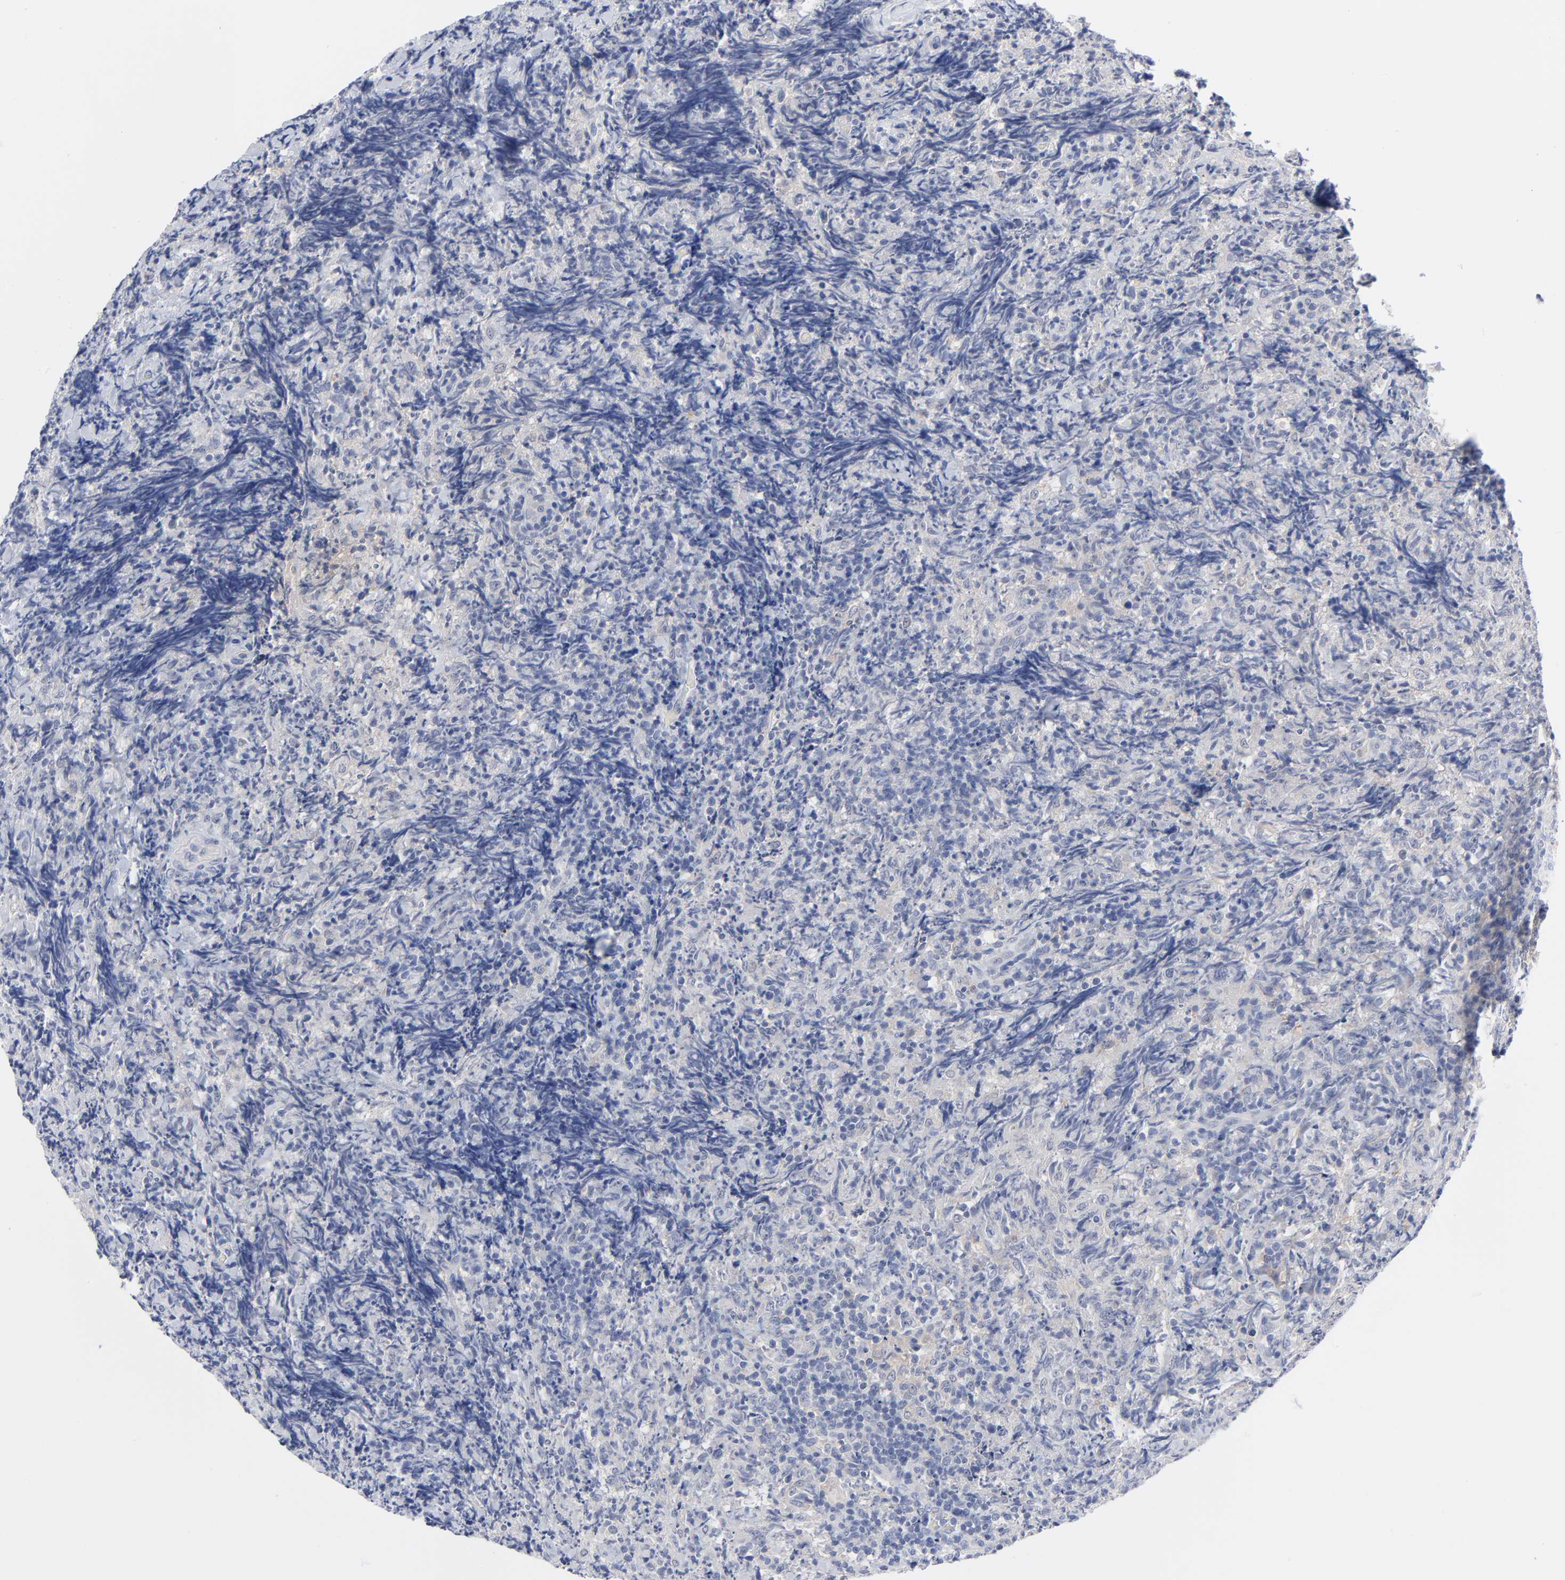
{"staining": {"intensity": "weak", "quantity": "25%-75%", "location": "cytoplasmic/membranous"}, "tissue": "lymphoma", "cell_type": "Tumor cells", "image_type": "cancer", "snomed": [{"axis": "morphology", "description": "Malignant lymphoma, non-Hodgkin's type, High grade"}, {"axis": "topography", "description": "Tonsil"}], "caption": "The image displays immunohistochemical staining of lymphoma. There is weak cytoplasmic/membranous expression is identified in about 25%-75% of tumor cells. The protein of interest is stained brown, and the nuclei are stained in blue (DAB (3,3'-diaminobenzidine) IHC with brightfield microscopy, high magnification).", "gene": "CLEC4G", "patient": {"sex": "female", "age": 36}}